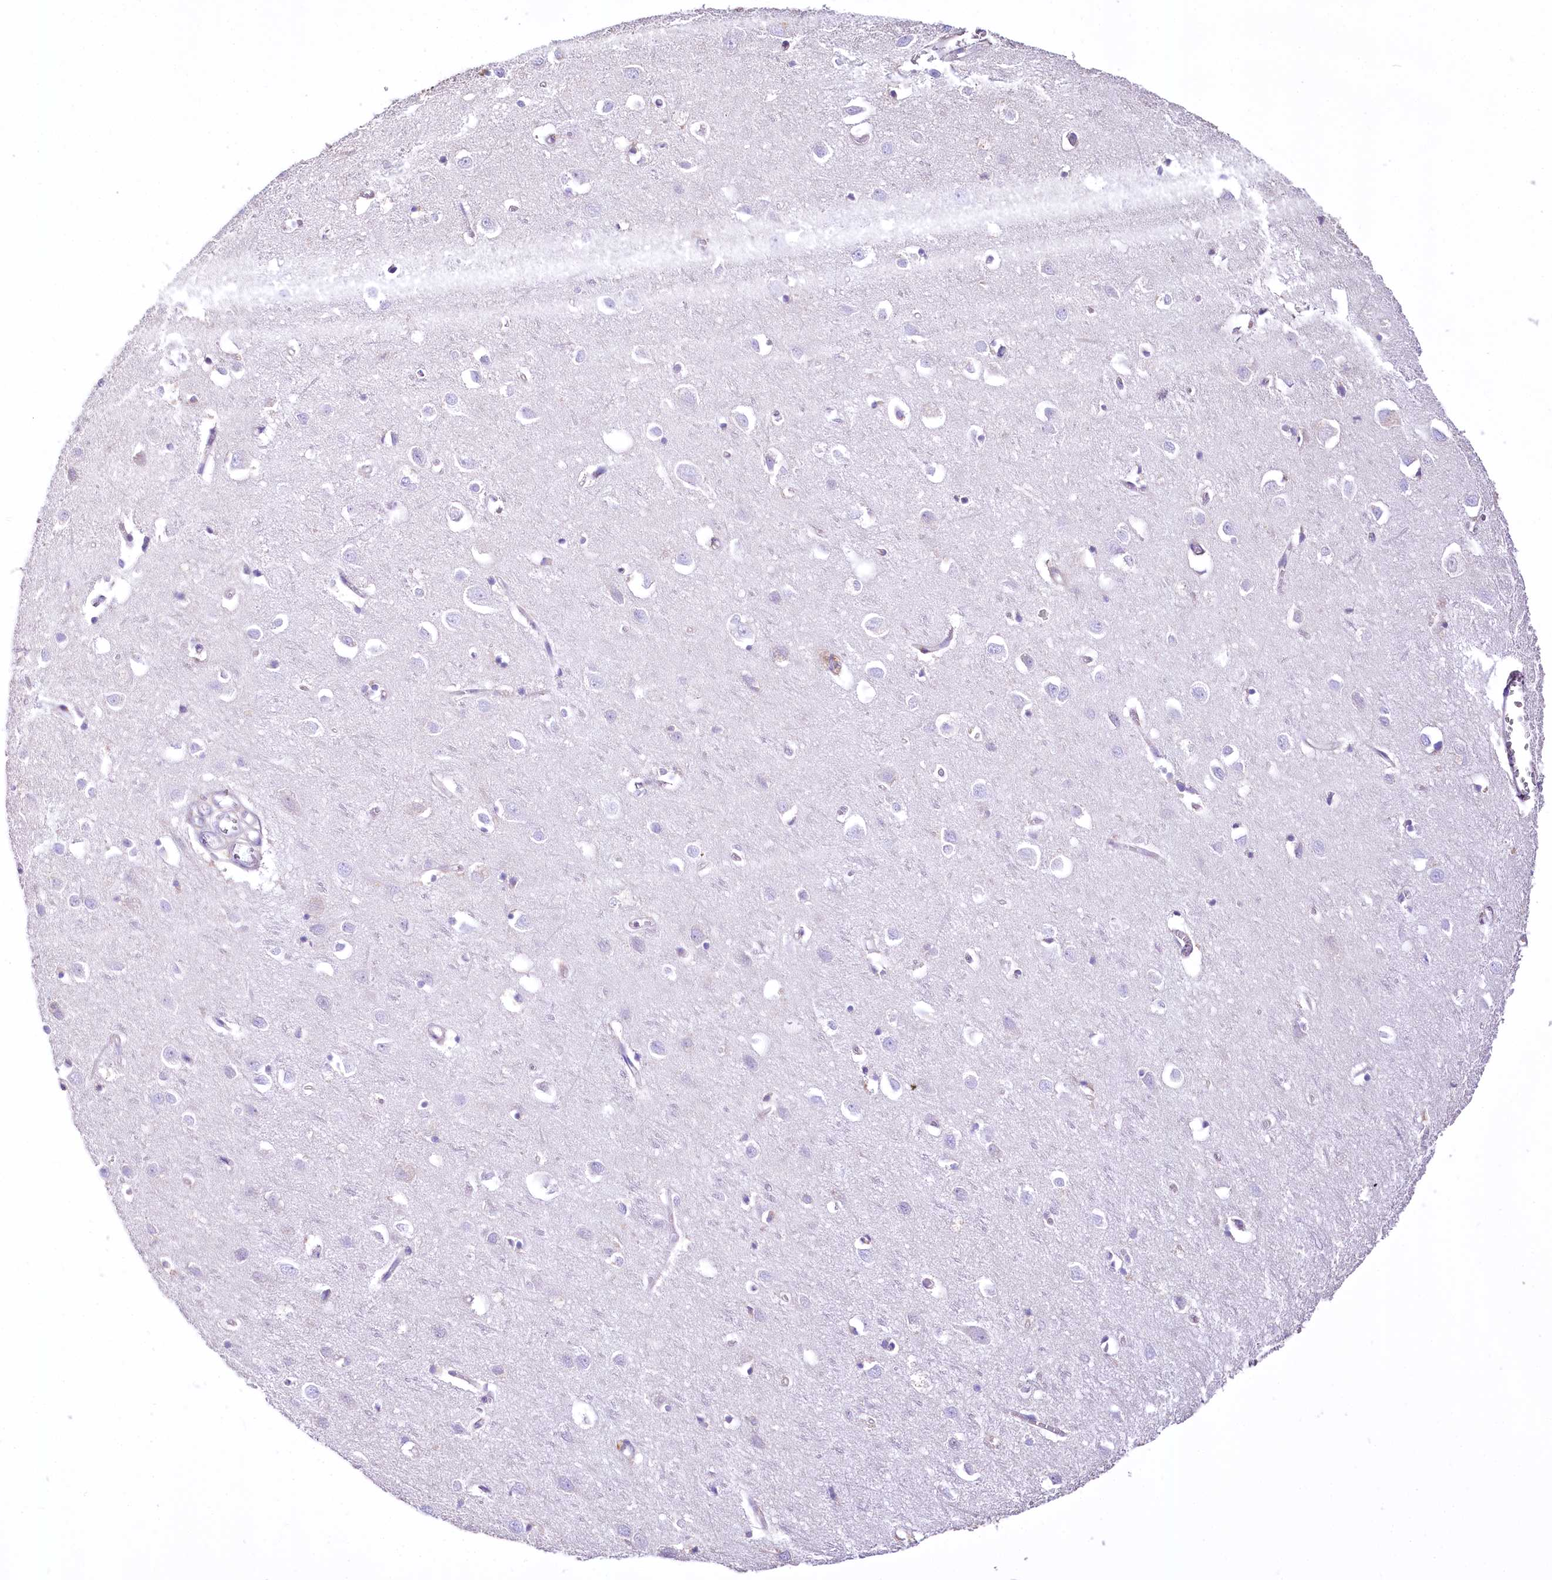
{"staining": {"intensity": "negative", "quantity": "none", "location": "none"}, "tissue": "cerebral cortex", "cell_type": "Endothelial cells", "image_type": "normal", "snomed": [{"axis": "morphology", "description": "Normal tissue, NOS"}, {"axis": "topography", "description": "Cerebral cortex"}], "caption": "This is an immunohistochemistry (IHC) photomicrograph of benign human cerebral cortex. There is no positivity in endothelial cells.", "gene": "PTER", "patient": {"sex": "female", "age": 64}}